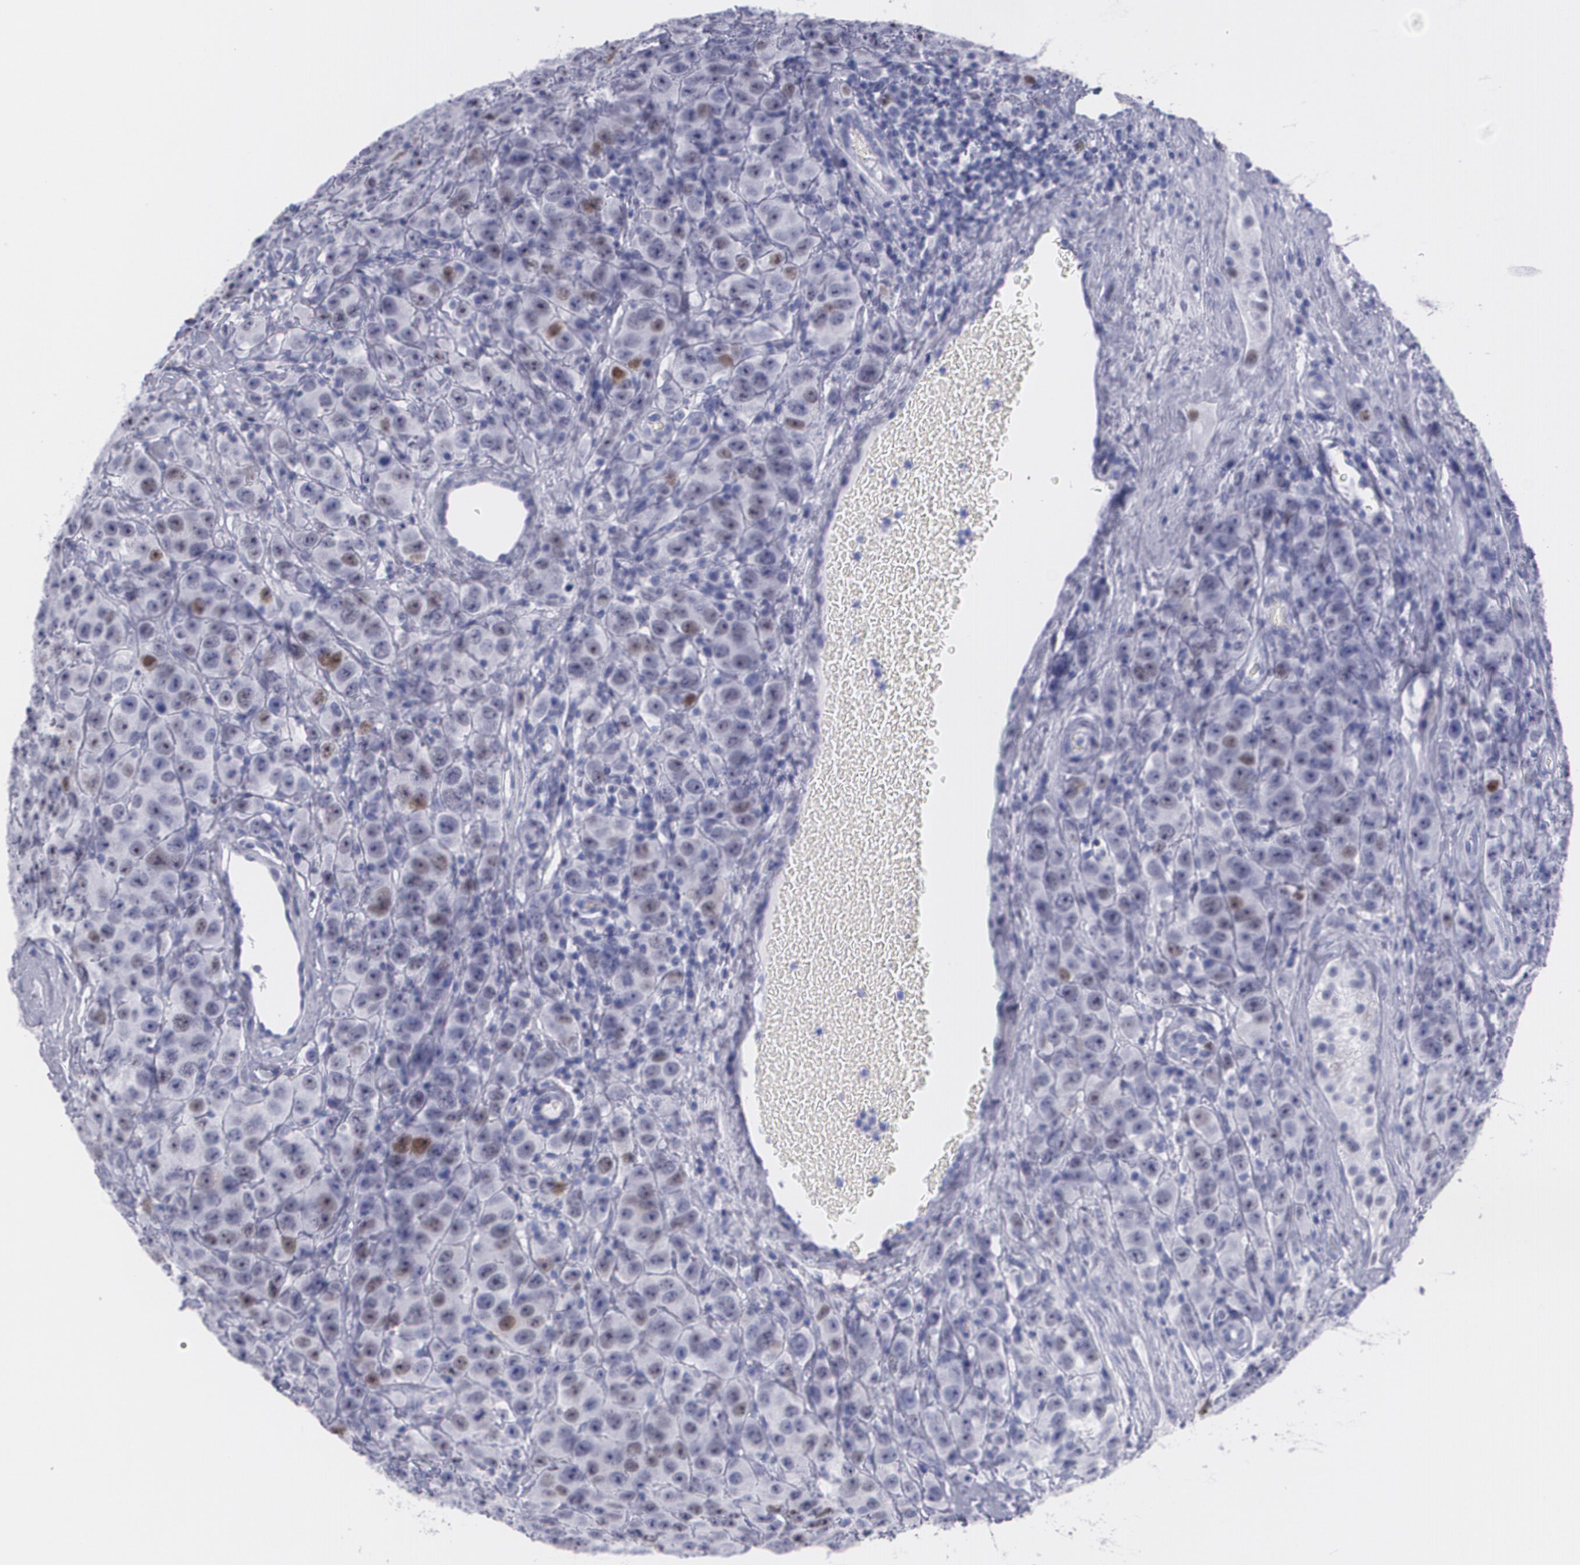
{"staining": {"intensity": "moderate", "quantity": "<25%", "location": "nuclear"}, "tissue": "testis cancer", "cell_type": "Tumor cells", "image_type": "cancer", "snomed": [{"axis": "morphology", "description": "Seminoma, NOS"}, {"axis": "topography", "description": "Testis"}], "caption": "Moderate nuclear positivity is seen in approximately <25% of tumor cells in testis seminoma. Using DAB (brown) and hematoxylin (blue) stains, captured at high magnification using brightfield microscopy.", "gene": "TP53", "patient": {"sex": "male", "age": 52}}